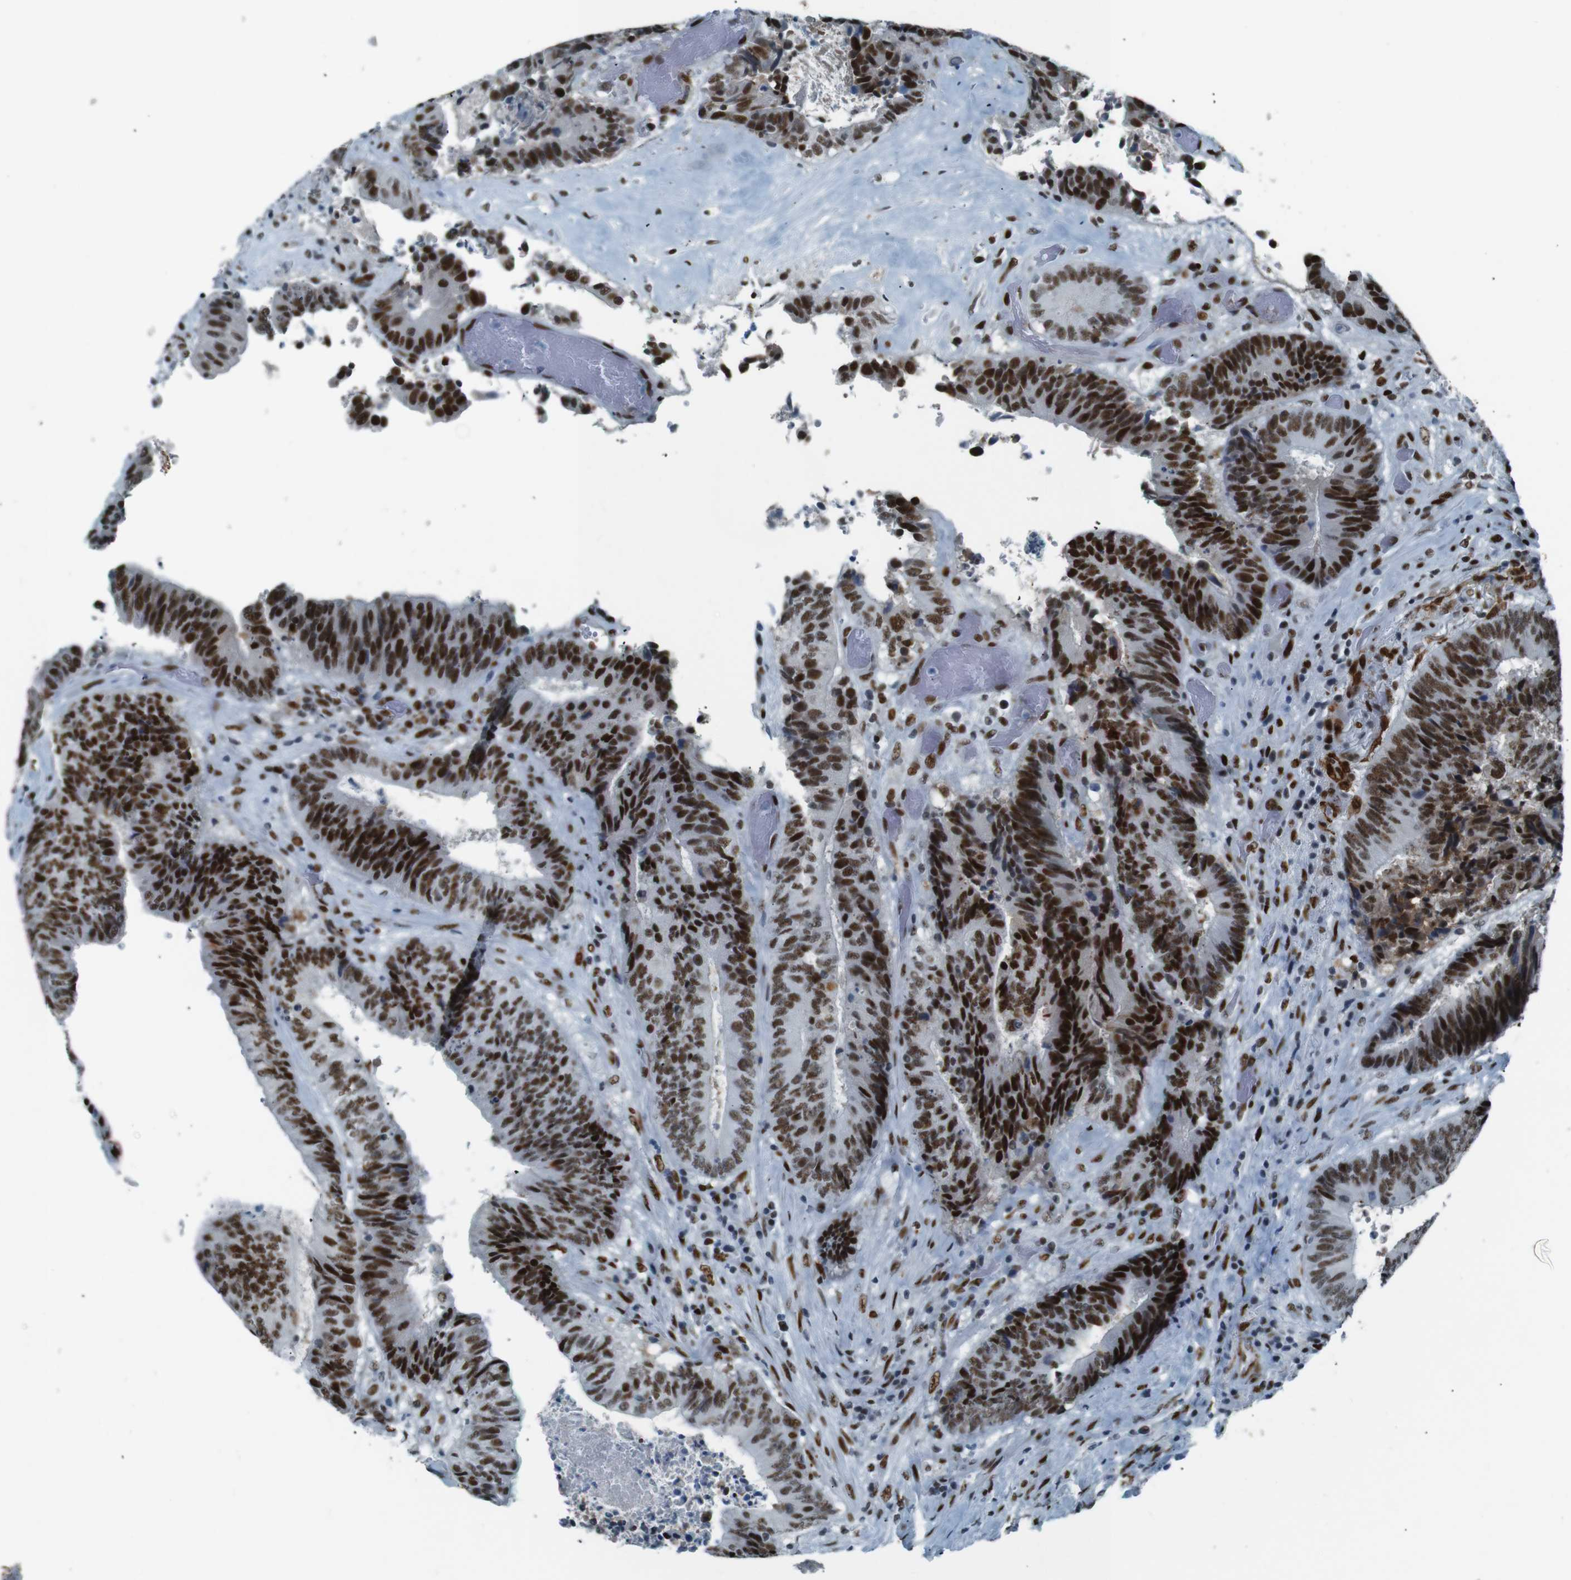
{"staining": {"intensity": "strong", "quantity": ">75%", "location": "nuclear"}, "tissue": "colorectal cancer", "cell_type": "Tumor cells", "image_type": "cancer", "snomed": [{"axis": "morphology", "description": "Adenocarcinoma, NOS"}, {"axis": "topography", "description": "Rectum"}], "caption": "This is an image of immunohistochemistry staining of colorectal cancer, which shows strong expression in the nuclear of tumor cells.", "gene": "HEXIM1", "patient": {"sex": "male", "age": 72}}